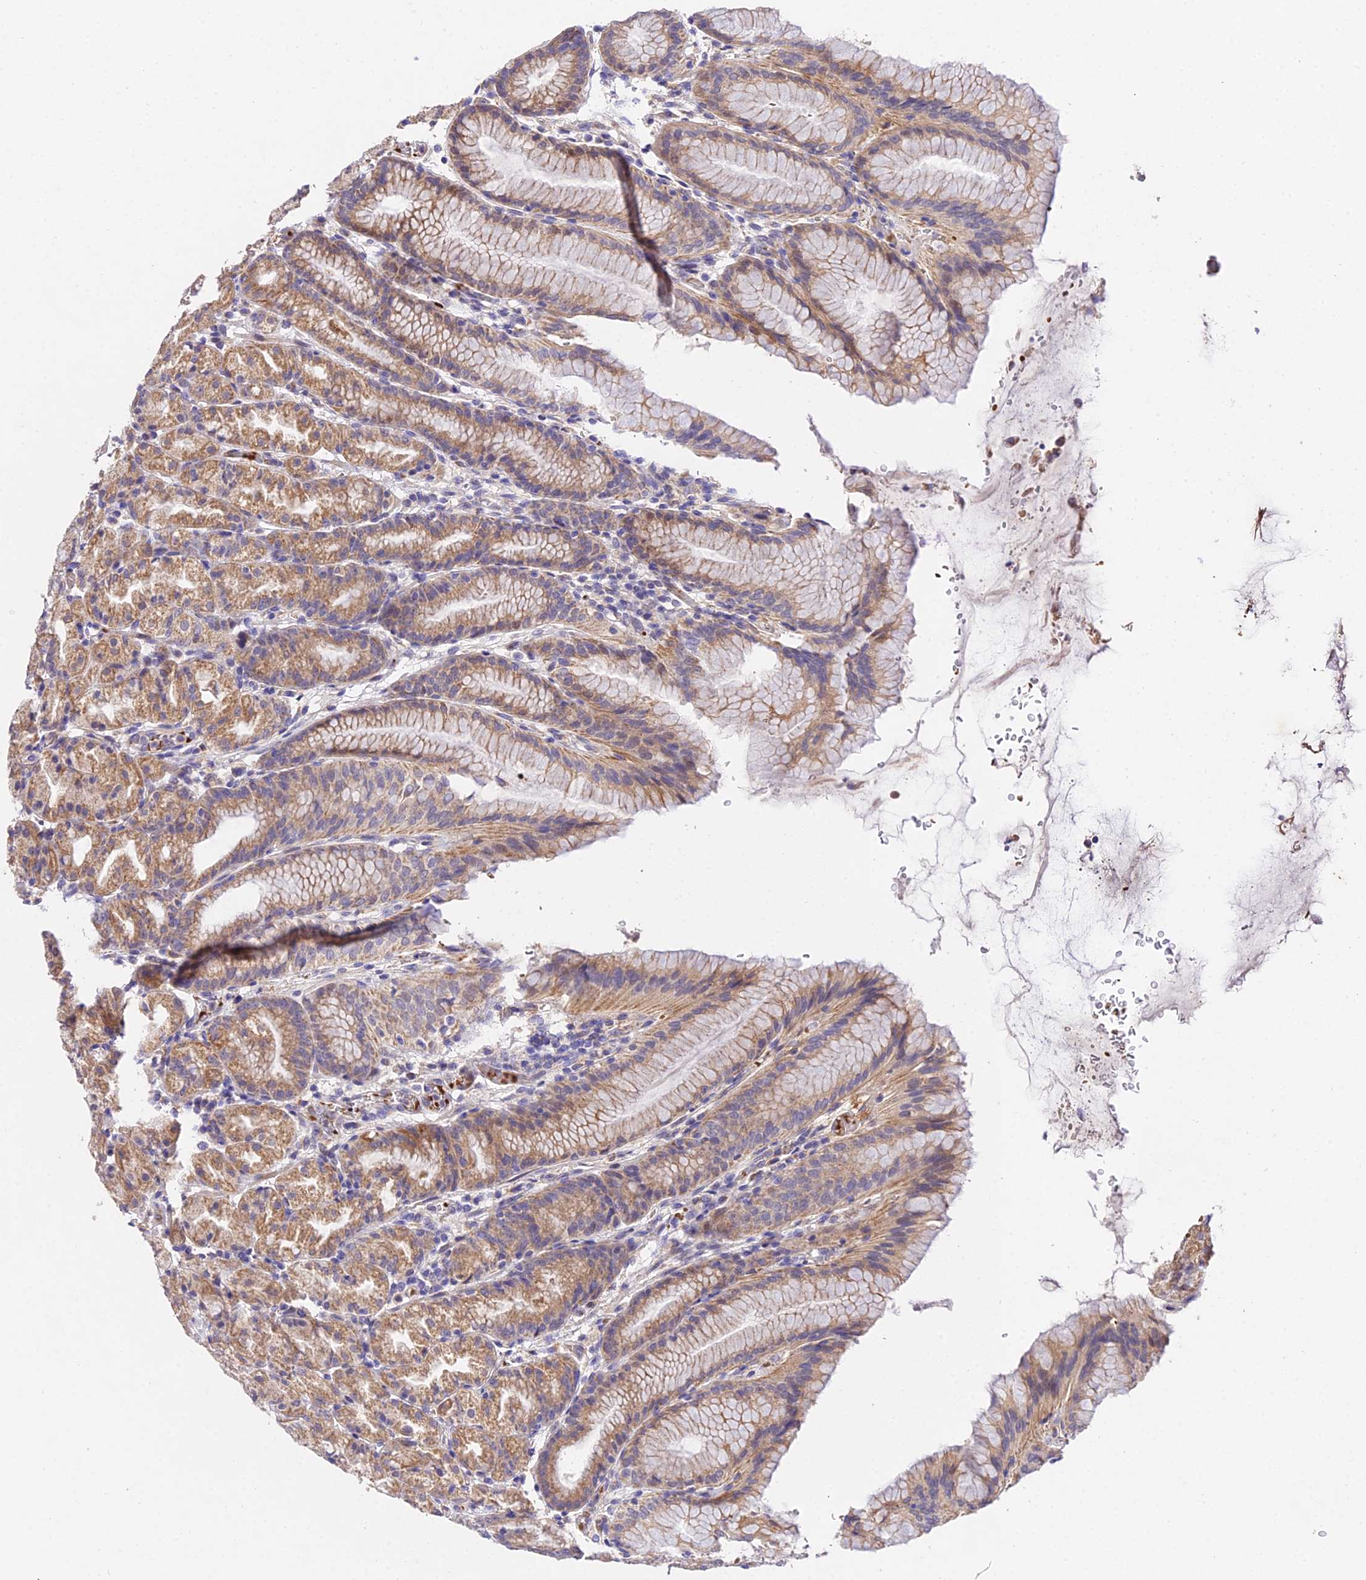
{"staining": {"intensity": "moderate", "quantity": ">75%", "location": "cytoplasmic/membranous,nuclear"}, "tissue": "stomach", "cell_type": "Glandular cells", "image_type": "normal", "snomed": [{"axis": "morphology", "description": "Normal tissue, NOS"}, {"axis": "topography", "description": "Stomach, upper"}], "caption": "Glandular cells exhibit medium levels of moderate cytoplasmic/membranous,nuclear expression in approximately >75% of cells in normal stomach. (DAB (3,3'-diaminobenzidine) = brown stain, brightfield microscopy at high magnification).", "gene": "WDR5B", "patient": {"sex": "male", "age": 48}}